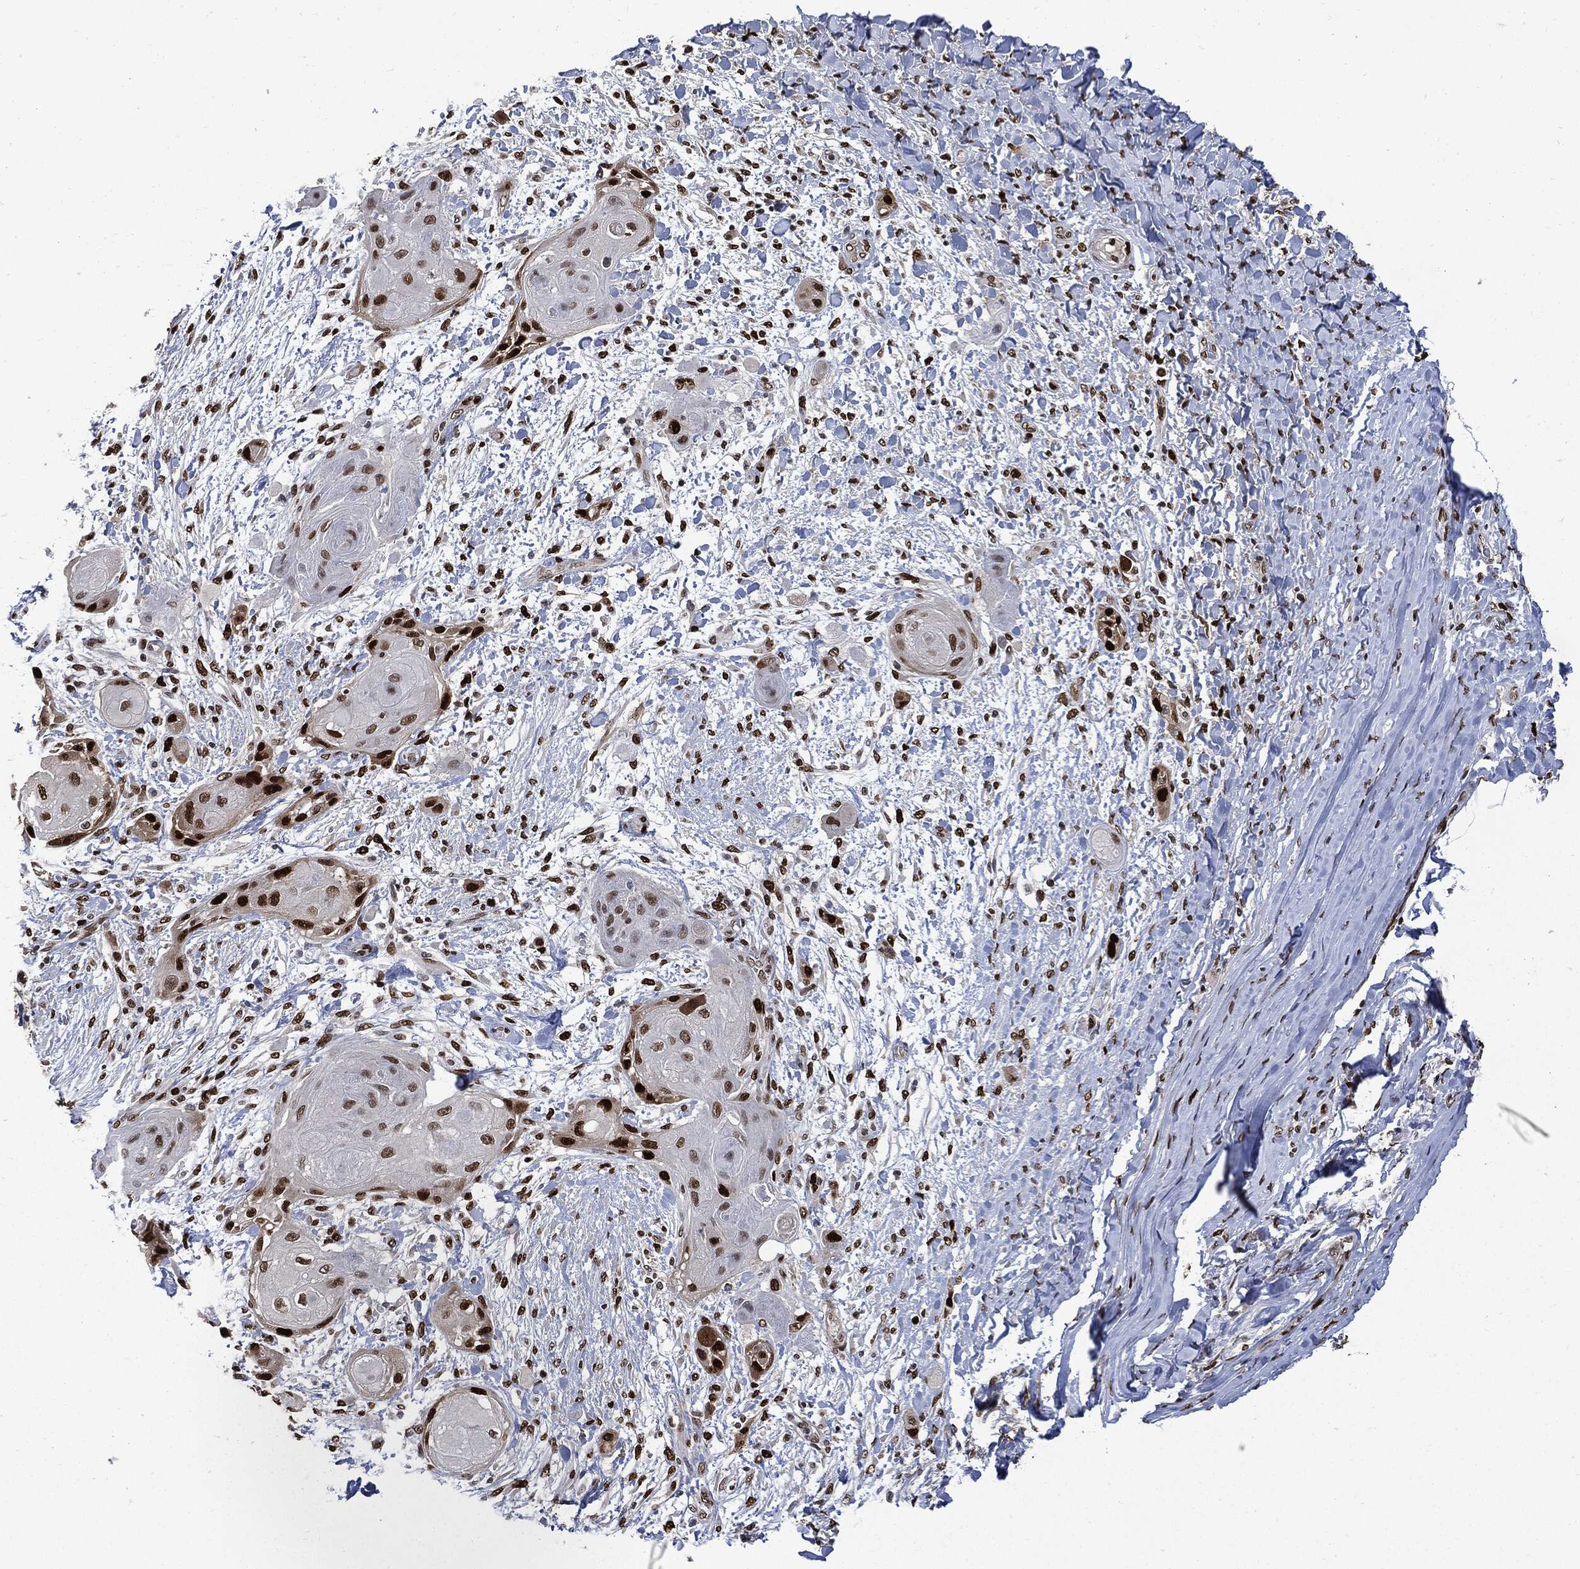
{"staining": {"intensity": "strong", "quantity": ">75%", "location": "nuclear"}, "tissue": "skin cancer", "cell_type": "Tumor cells", "image_type": "cancer", "snomed": [{"axis": "morphology", "description": "Squamous cell carcinoma, NOS"}, {"axis": "topography", "description": "Skin"}], "caption": "Immunohistochemical staining of human skin cancer (squamous cell carcinoma) exhibits high levels of strong nuclear protein staining in about >75% of tumor cells.", "gene": "PCNA", "patient": {"sex": "male", "age": 62}}